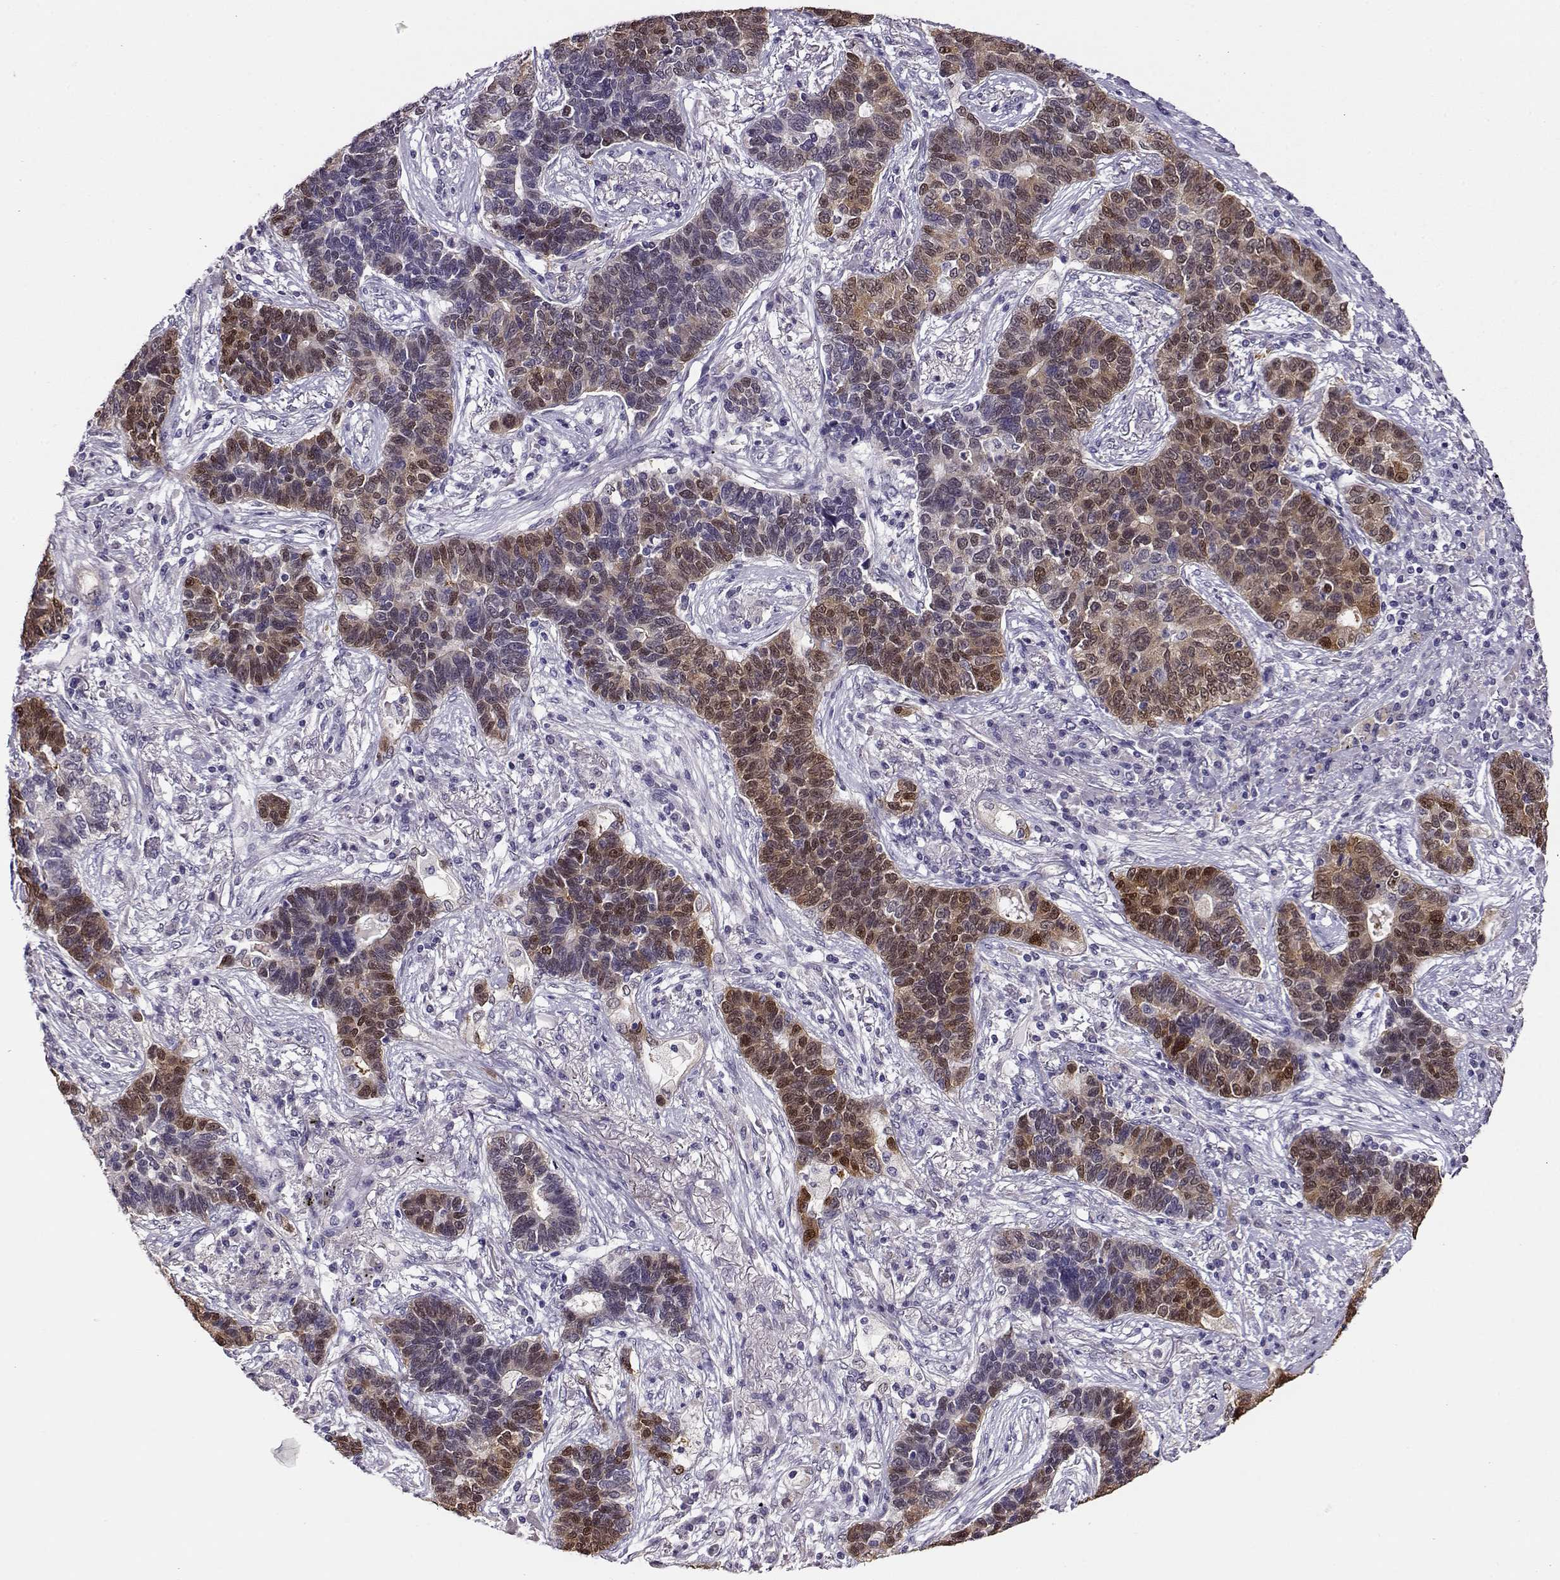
{"staining": {"intensity": "moderate", "quantity": "25%-75%", "location": "cytoplasmic/membranous,nuclear"}, "tissue": "lung cancer", "cell_type": "Tumor cells", "image_type": "cancer", "snomed": [{"axis": "morphology", "description": "Adenocarcinoma, NOS"}, {"axis": "topography", "description": "Lung"}], "caption": "The micrograph exhibits immunohistochemical staining of lung cancer (adenocarcinoma). There is moderate cytoplasmic/membranous and nuclear expression is identified in about 25%-75% of tumor cells.", "gene": "CCR8", "patient": {"sex": "female", "age": 57}}